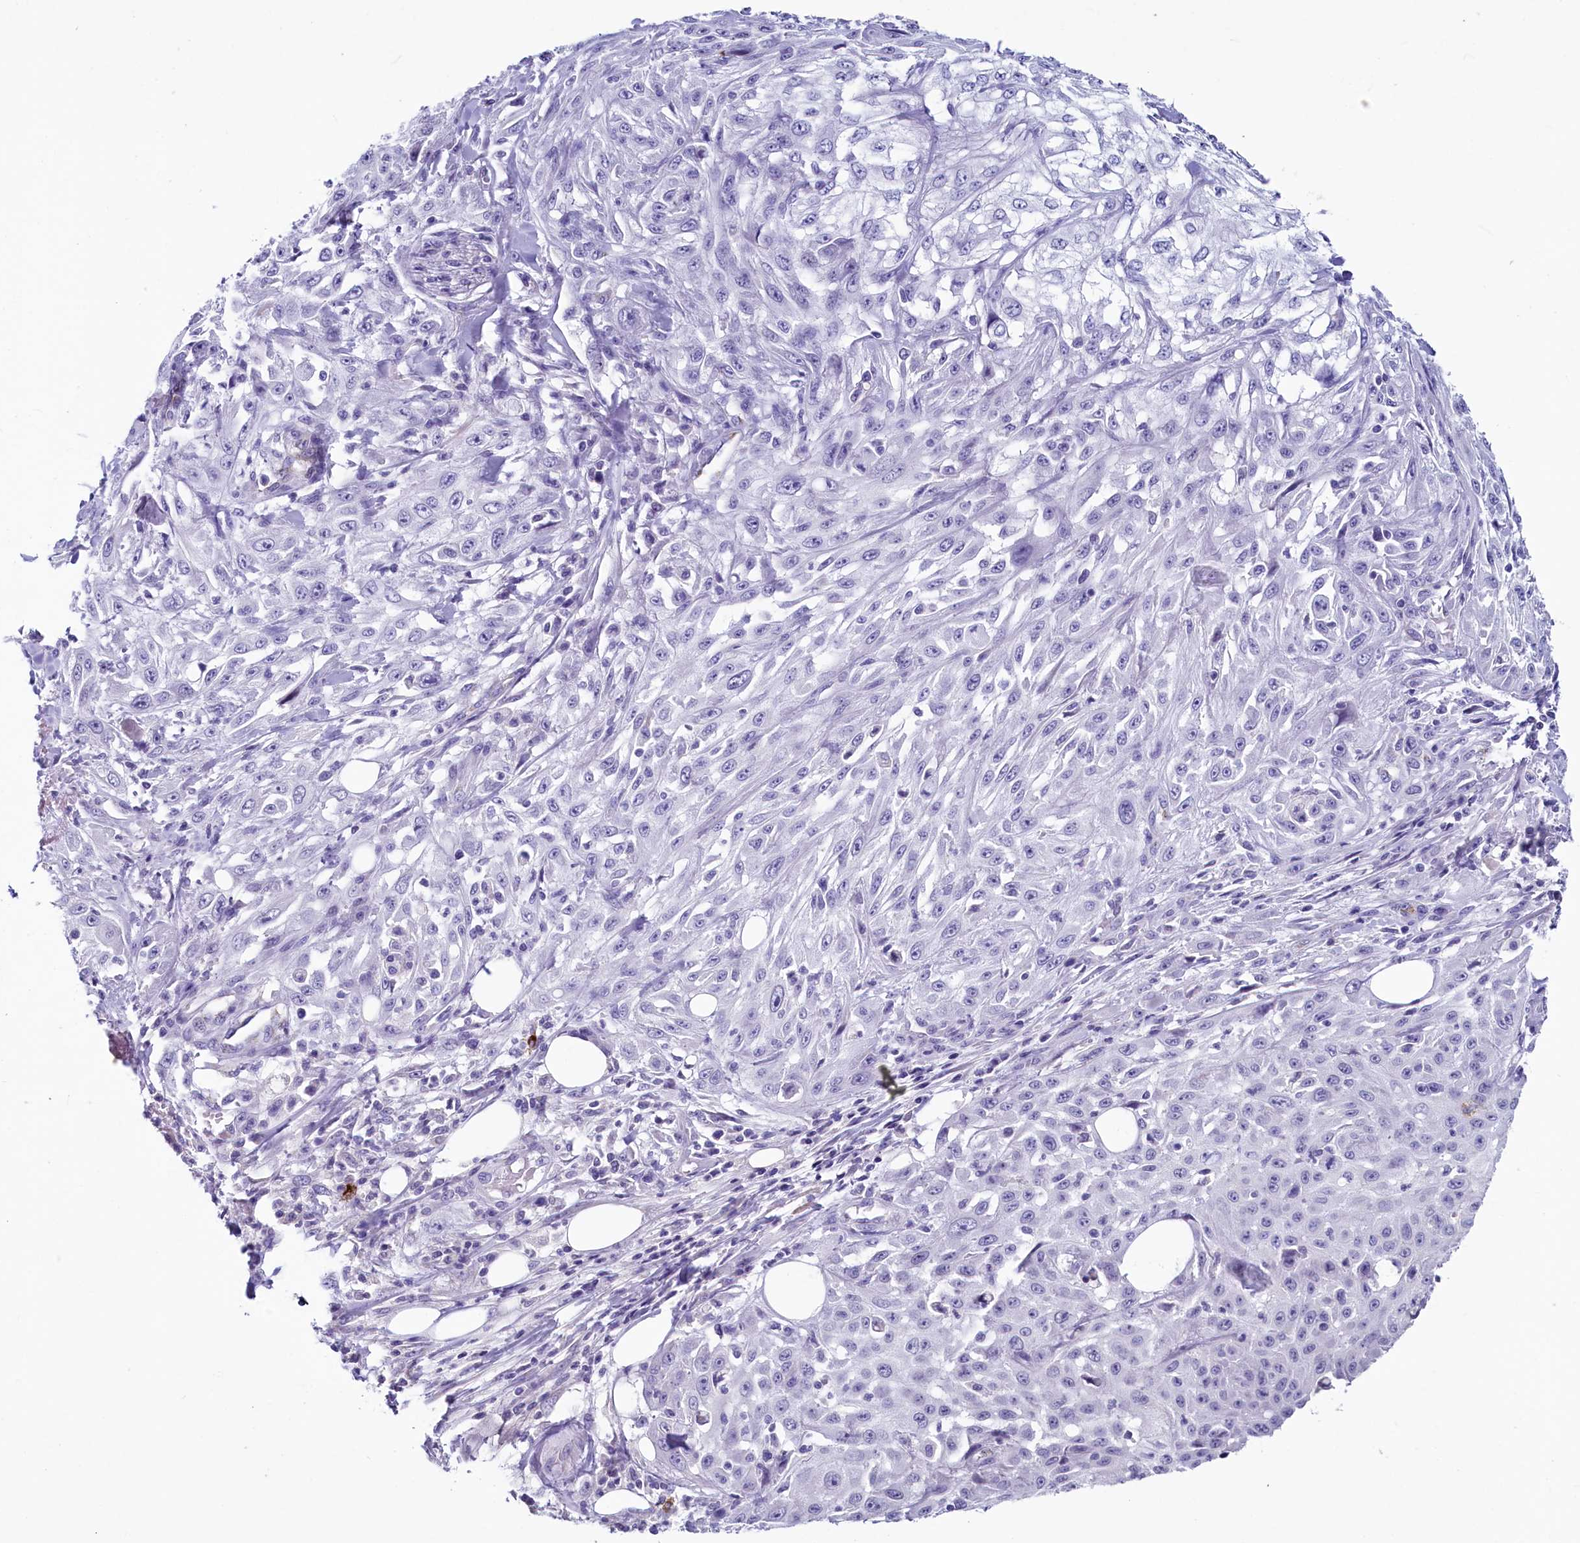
{"staining": {"intensity": "negative", "quantity": "none", "location": "none"}, "tissue": "skin cancer", "cell_type": "Tumor cells", "image_type": "cancer", "snomed": [{"axis": "morphology", "description": "Squamous cell carcinoma, NOS"}, {"axis": "morphology", "description": "Squamous cell carcinoma, metastatic, NOS"}, {"axis": "topography", "description": "Skin"}, {"axis": "topography", "description": "Lymph node"}], "caption": "The immunohistochemistry (IHC) photomicrograph has no significant staining in tumor cells of skin metastatic squamous cell carcinoma tissue. Brightfield microscopy of IHC stained with DAB (brown) and hematoxylin (blue), captured at high magnification.", "gene": "INSC", "patient": {"sex": "male", "age": 75}}